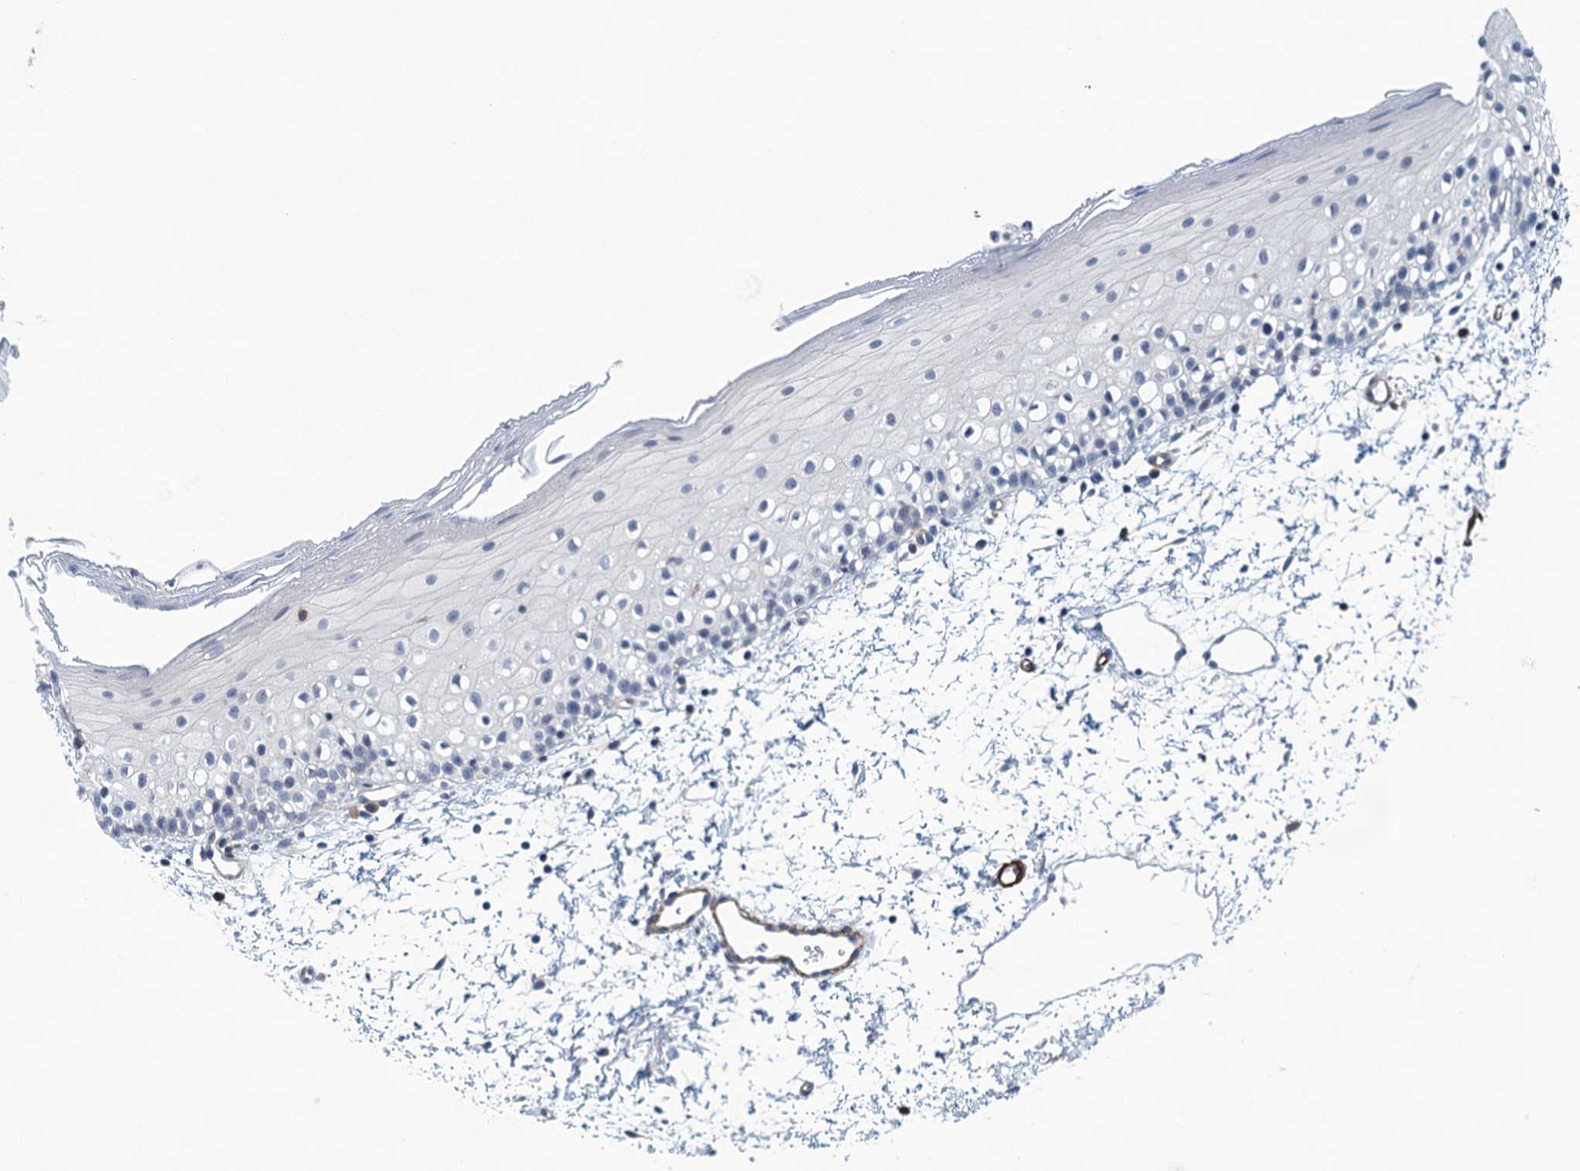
{"staining": {"intensity": "negative", "quantity": "none", "location": "none"}, "tissue": "oral mucosa", "cell_type": "Squamous epithelial cells", "image_type": "normal", "snomed": [{"axis": "morphology", "description": "Normal tissue, NOS"}, {"axis": "topography", "description": "Oral tissue"}], "caption": "Oral mucosa was stained to show a protein in brown. There is no significant expression in squamous epithelial cells. Brightfield microscopy of IHC stained with DAB (brown) and hematoxylin (blue), captured at high magnification.", "gene": "ALG2", "patient": {"sex": "male", "age": 28}}